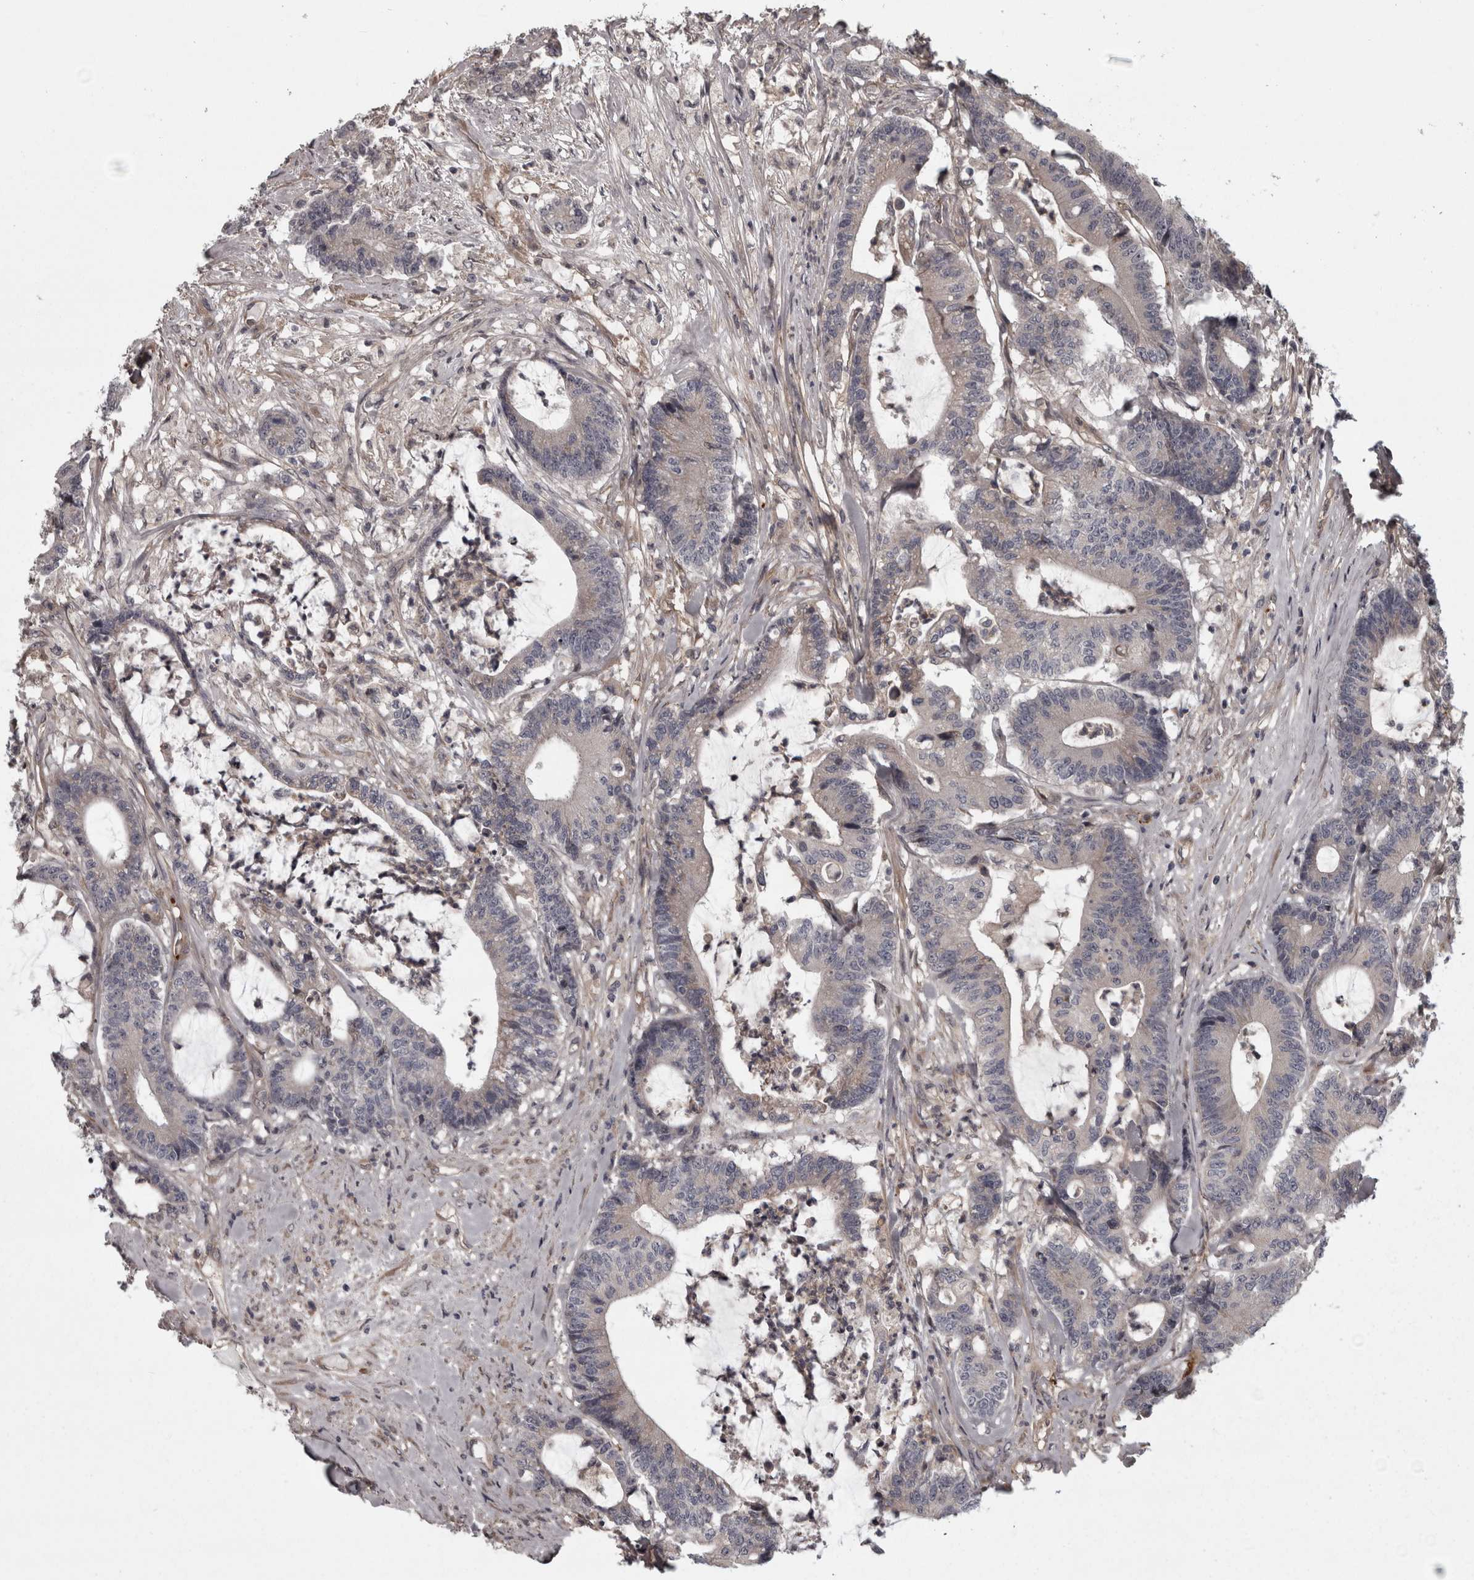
{"staining": {"intensity": "negative", "quantity": "none", "location": "none"}, "tissue": "colorectal cancer", "cell_type": "Tumor cells", "image_type": "cancer", "snomed": [{"axis": "morphology", "description": "Adenocarcinoma, NOS"}, {"axis": "topography", "description": "Colon"}], "caption": "Colorectal adenocarcinoma was stained to show a protein in brown. There is no significant staining in tumor cells.", "gene": "RSU1", "patient": {"sex": "female", "age": 84}}